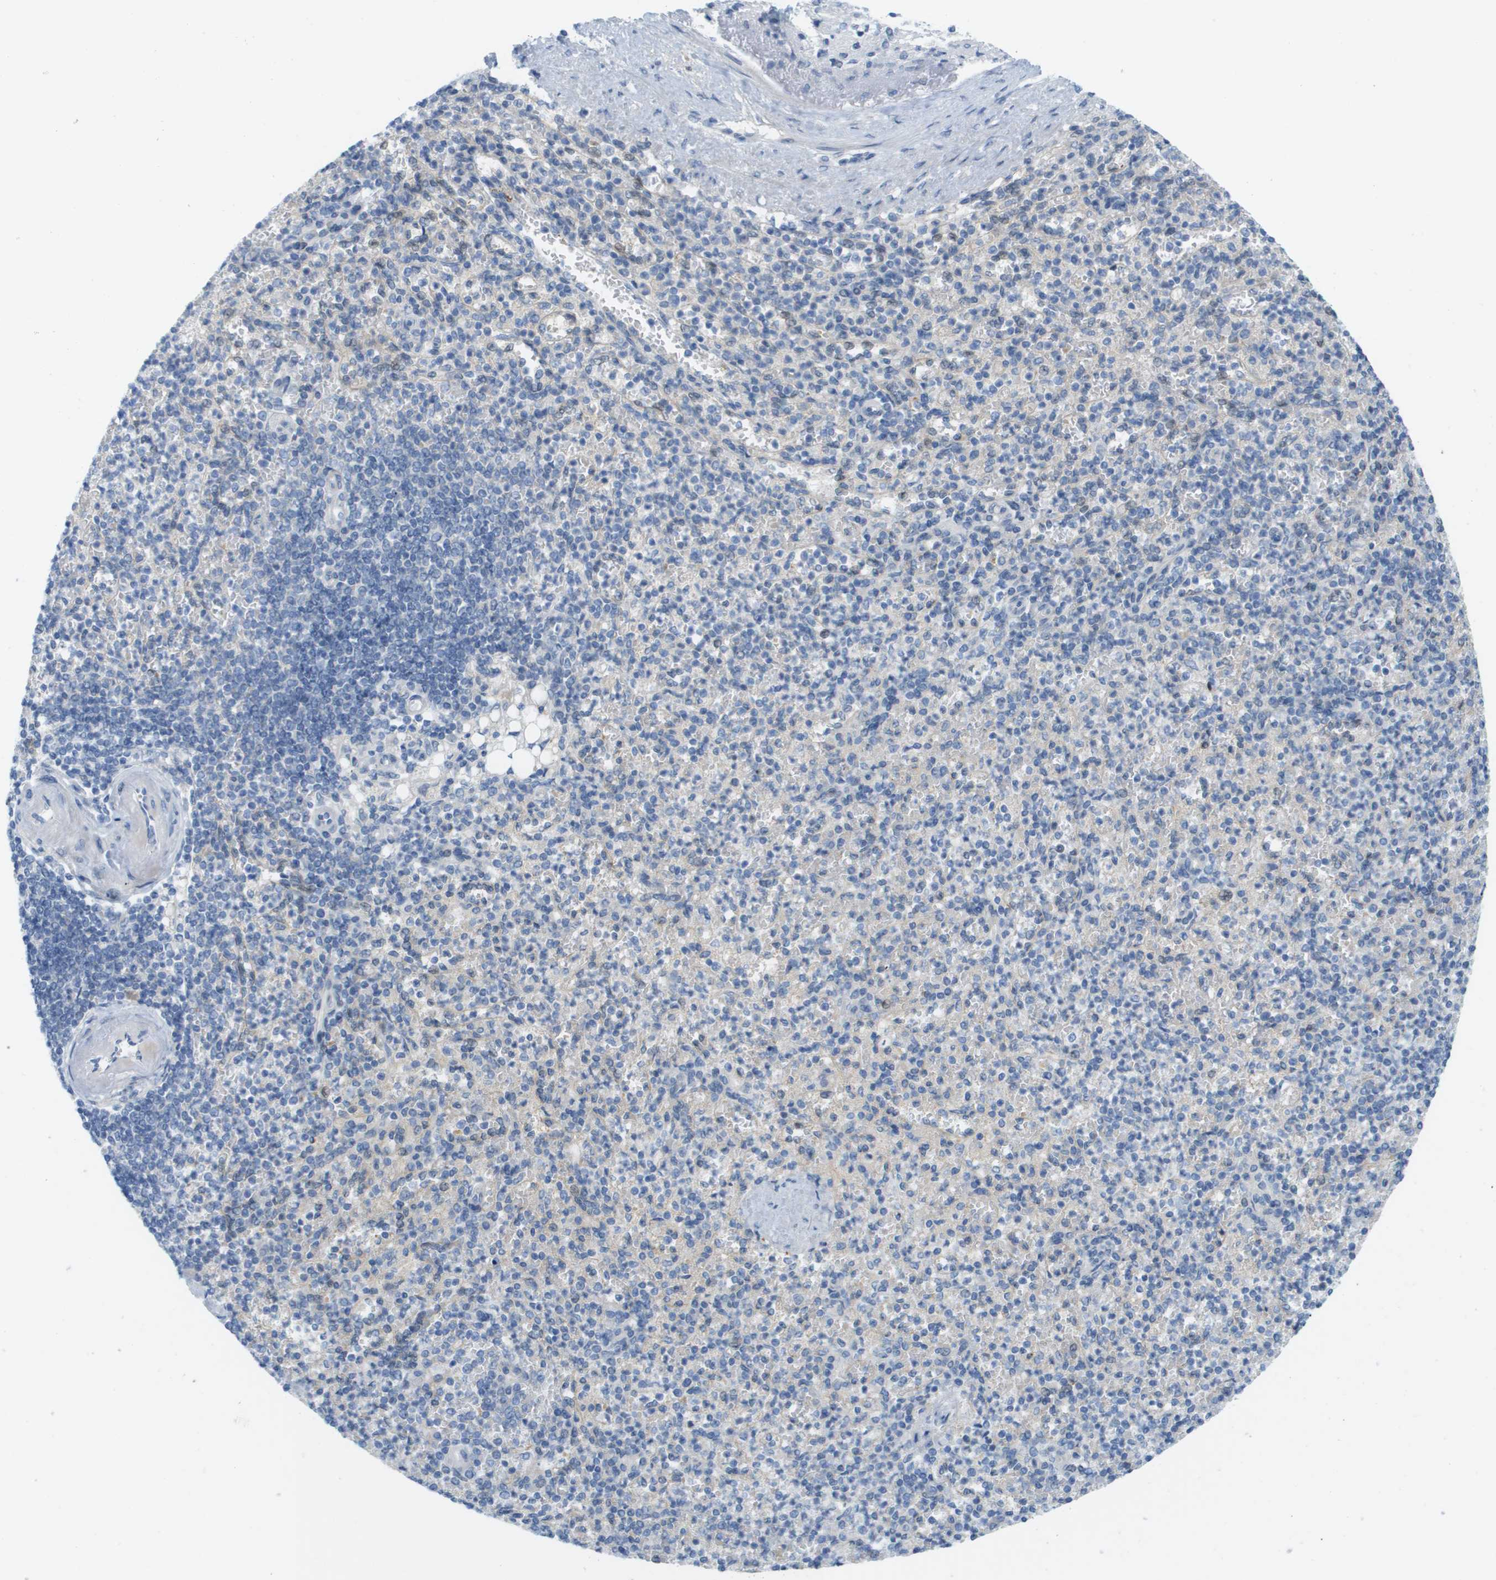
{"staining": {"intensity": "weak", "quantity": "<25%", "location": "cytoplasmic/membranous"}, "tissue": "spleen", "cell_type": "Cells in red pulp", "image_type": "normal", "snomed": [{"axis": "morphology", "description": "Normal tissue, NOS"}, {"axis": "topography", "description": "Spleen"}], "caption": "Immunohistochemistry (IHC) micrograph of unremarkable spleen stained for a protein (brown), which exhibits no positivity in cells in red pulp. (Stains: DAB (3,3'-diaminobenzidine) immunohistochemistry (IHC) with hematoxylin counter stain, Microscopy: brightfield microscopy at high magnification).", "gene": "CUL9", "patient": {"sex": "female", "age": 74}}